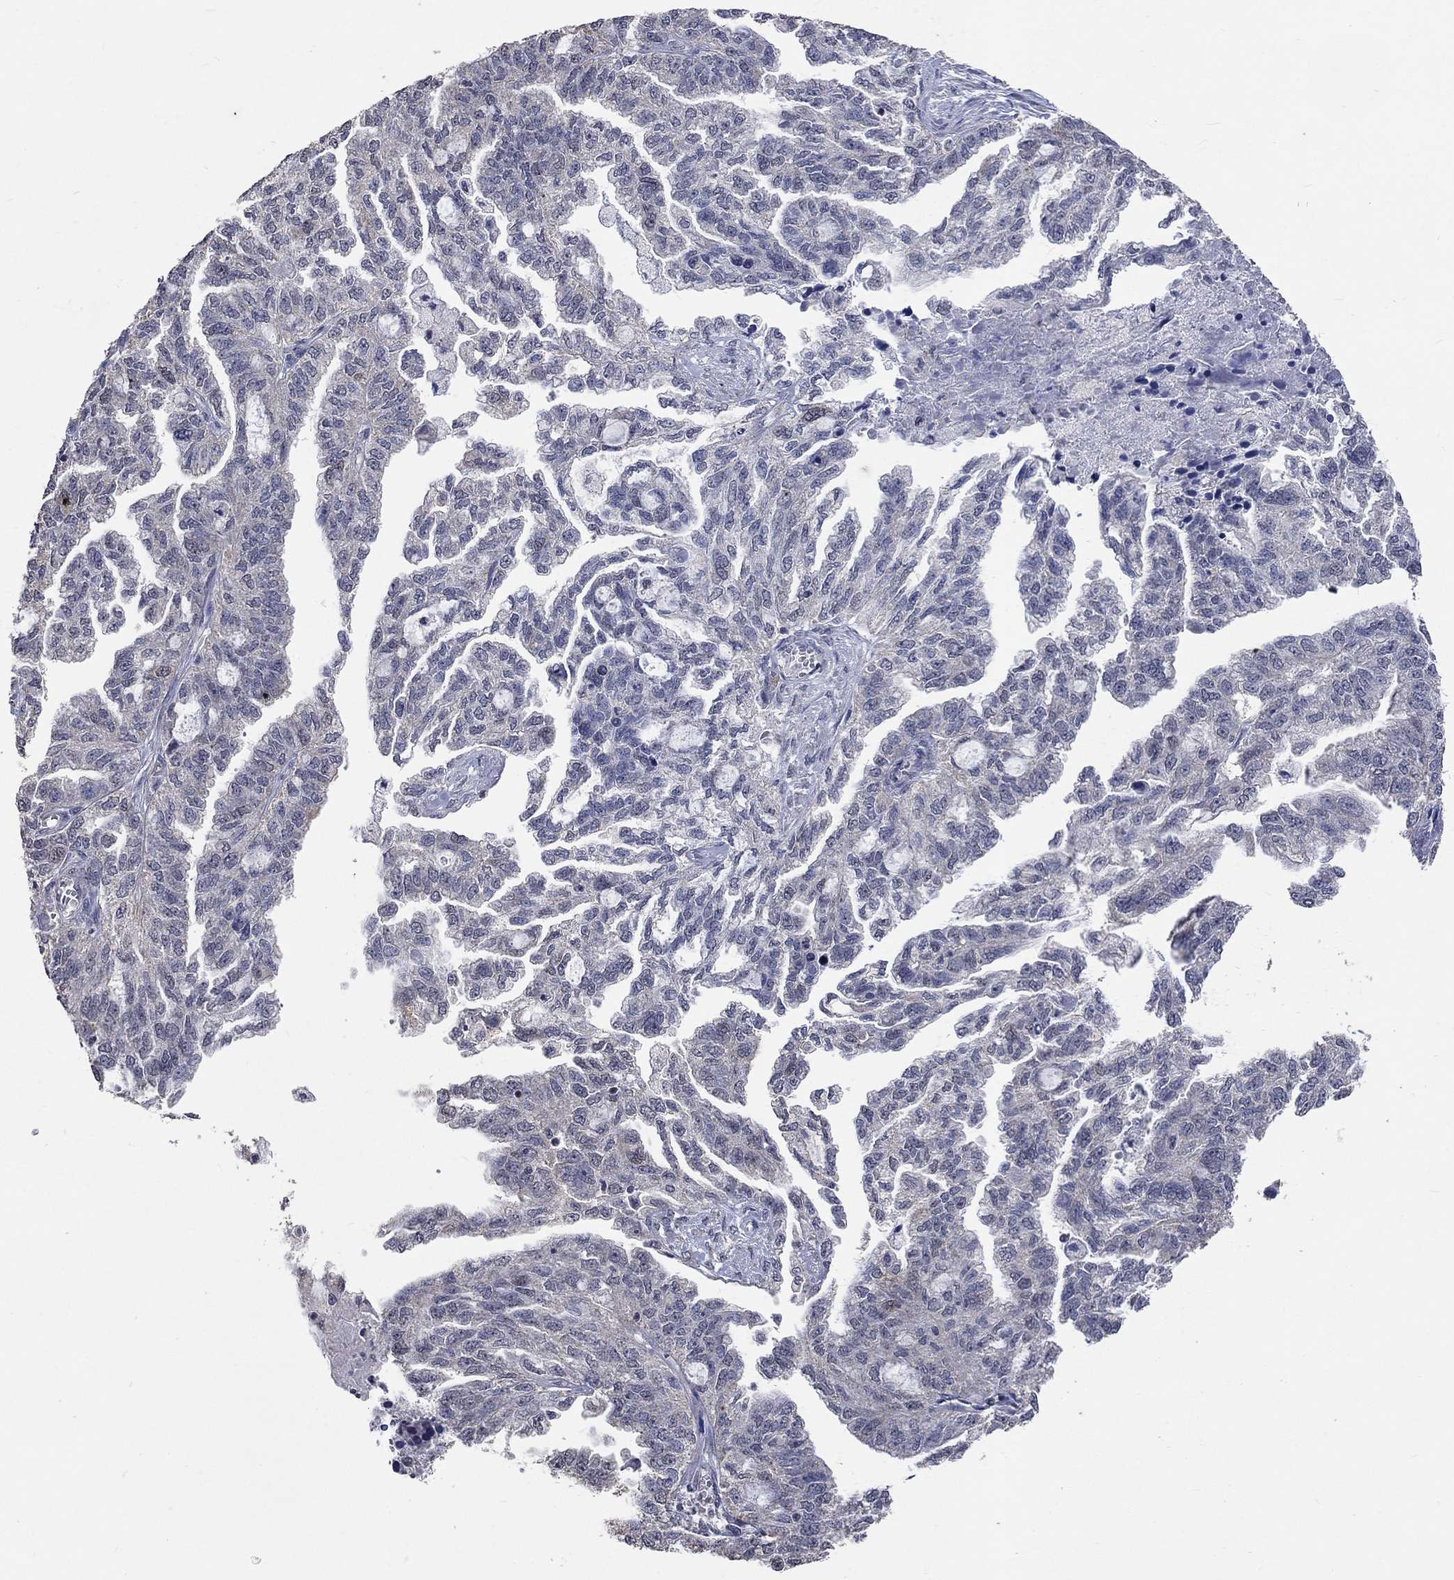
{"staining": {"intensity": "negative", "quantity": "none", "location": "none"}, "tissue": "ovarian cancer", "cell_type": "Tumor cells", "image_type": "cancer", "snomed": [{"axis": "morphology", "description": "Cystadenocarcinoma, serous, NOS"}, {"axis": "topography", "description": "Ovary"}], "caption": "Immunohistochemistry (IHC) of ovarian serous cystadenocarcinoma shows no positivity in tumor cells.", "gene": "SPATA33", "patient": {"sex": "female", "age": 51}}